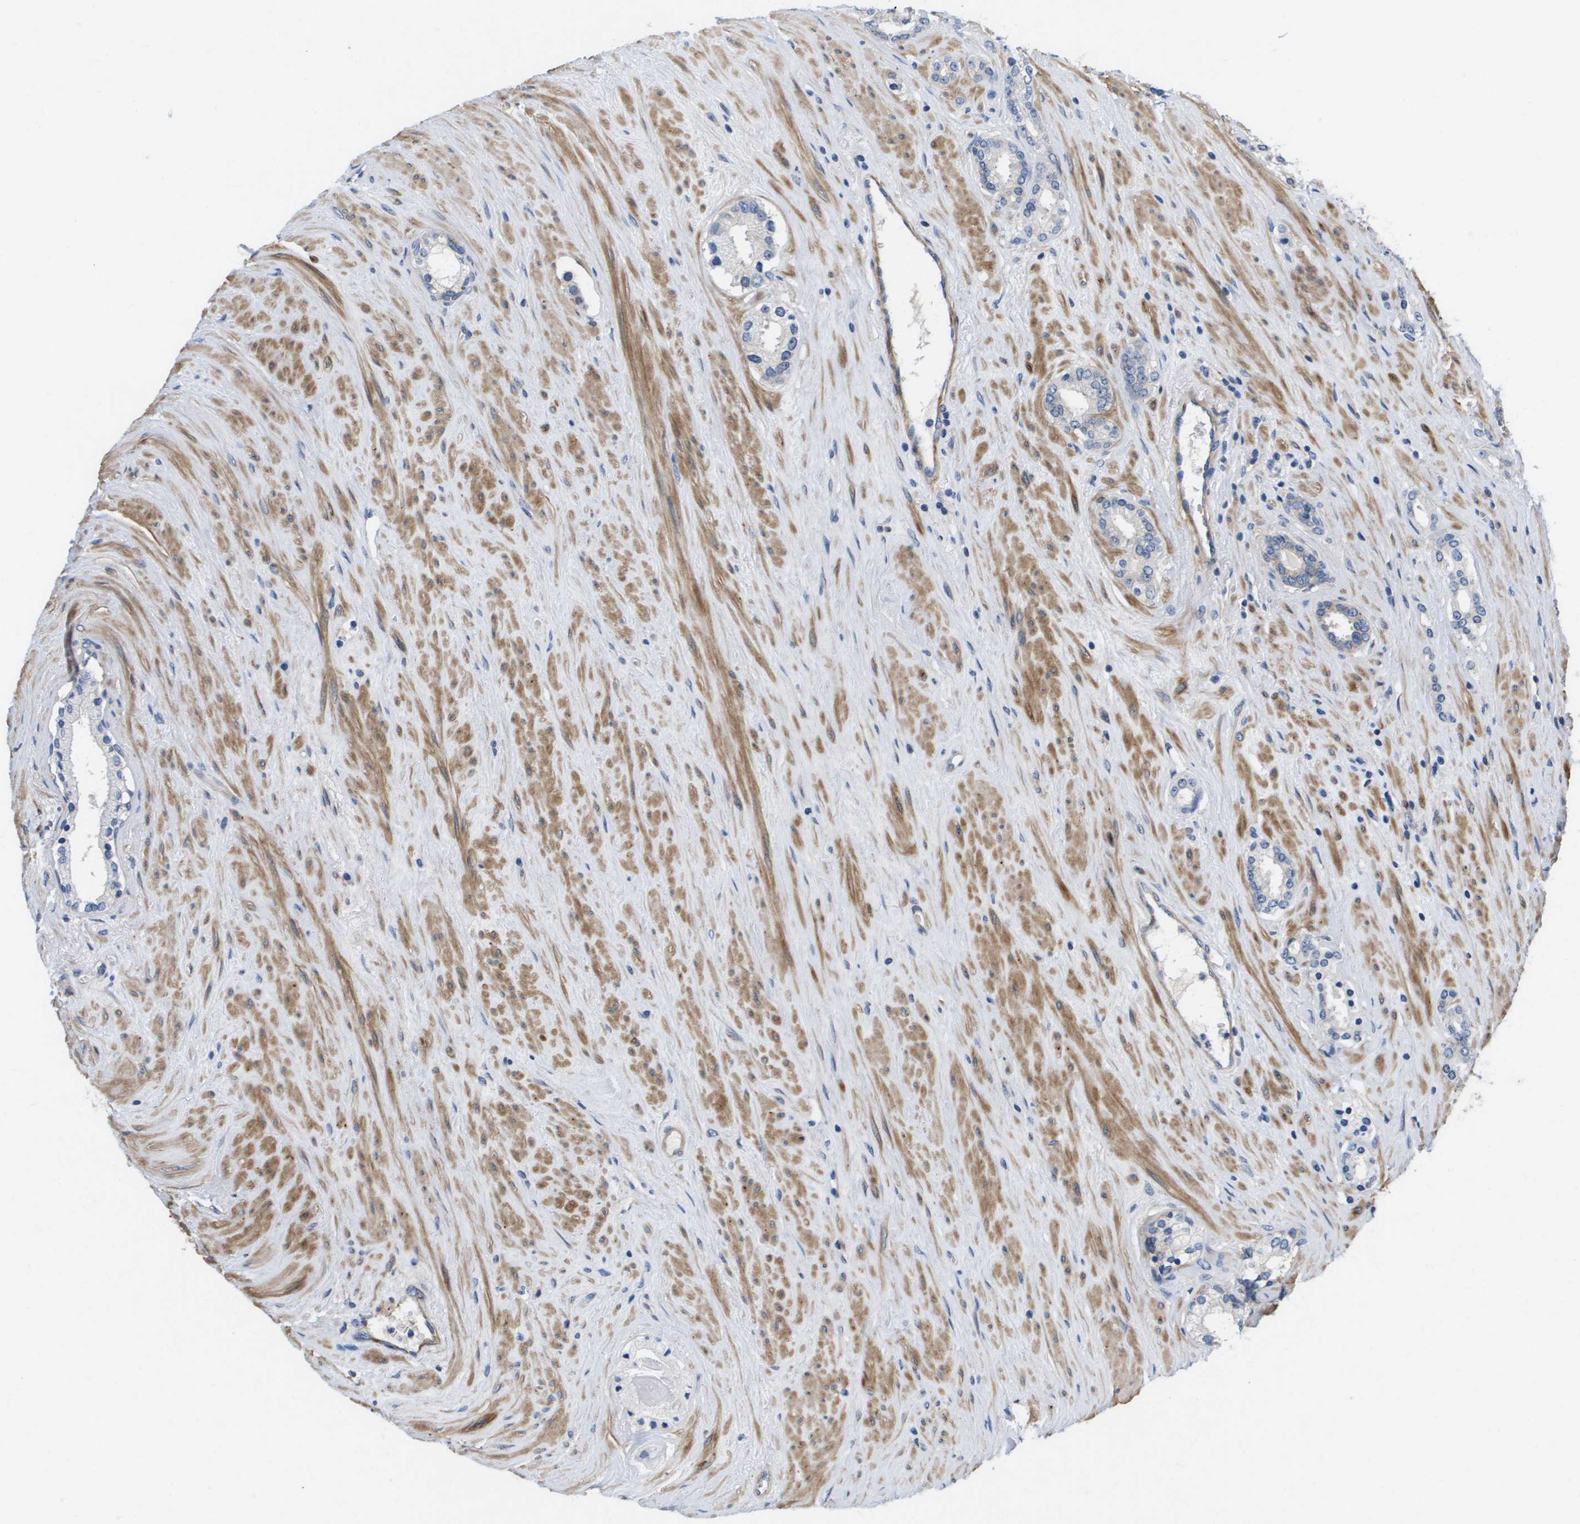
{"staining": {"intensity": "negative", "quantity": "none", "location": "none"}, "tissue": "prostate cancer", "cell_type": "Tumor cells", "image_type": "cancer", "snomed": [{"axis": "morphology", "description": "Adenocarcinoma, High grade"}, {"axis": "topography", "description": "Prostate"}], "caption": "A micrograph of human adenocarcinoma (high-grade) (prostate) is negative for staining in tumor cells.", "gene": "LPP", "patient": {"sex": "male", "age": 71}}